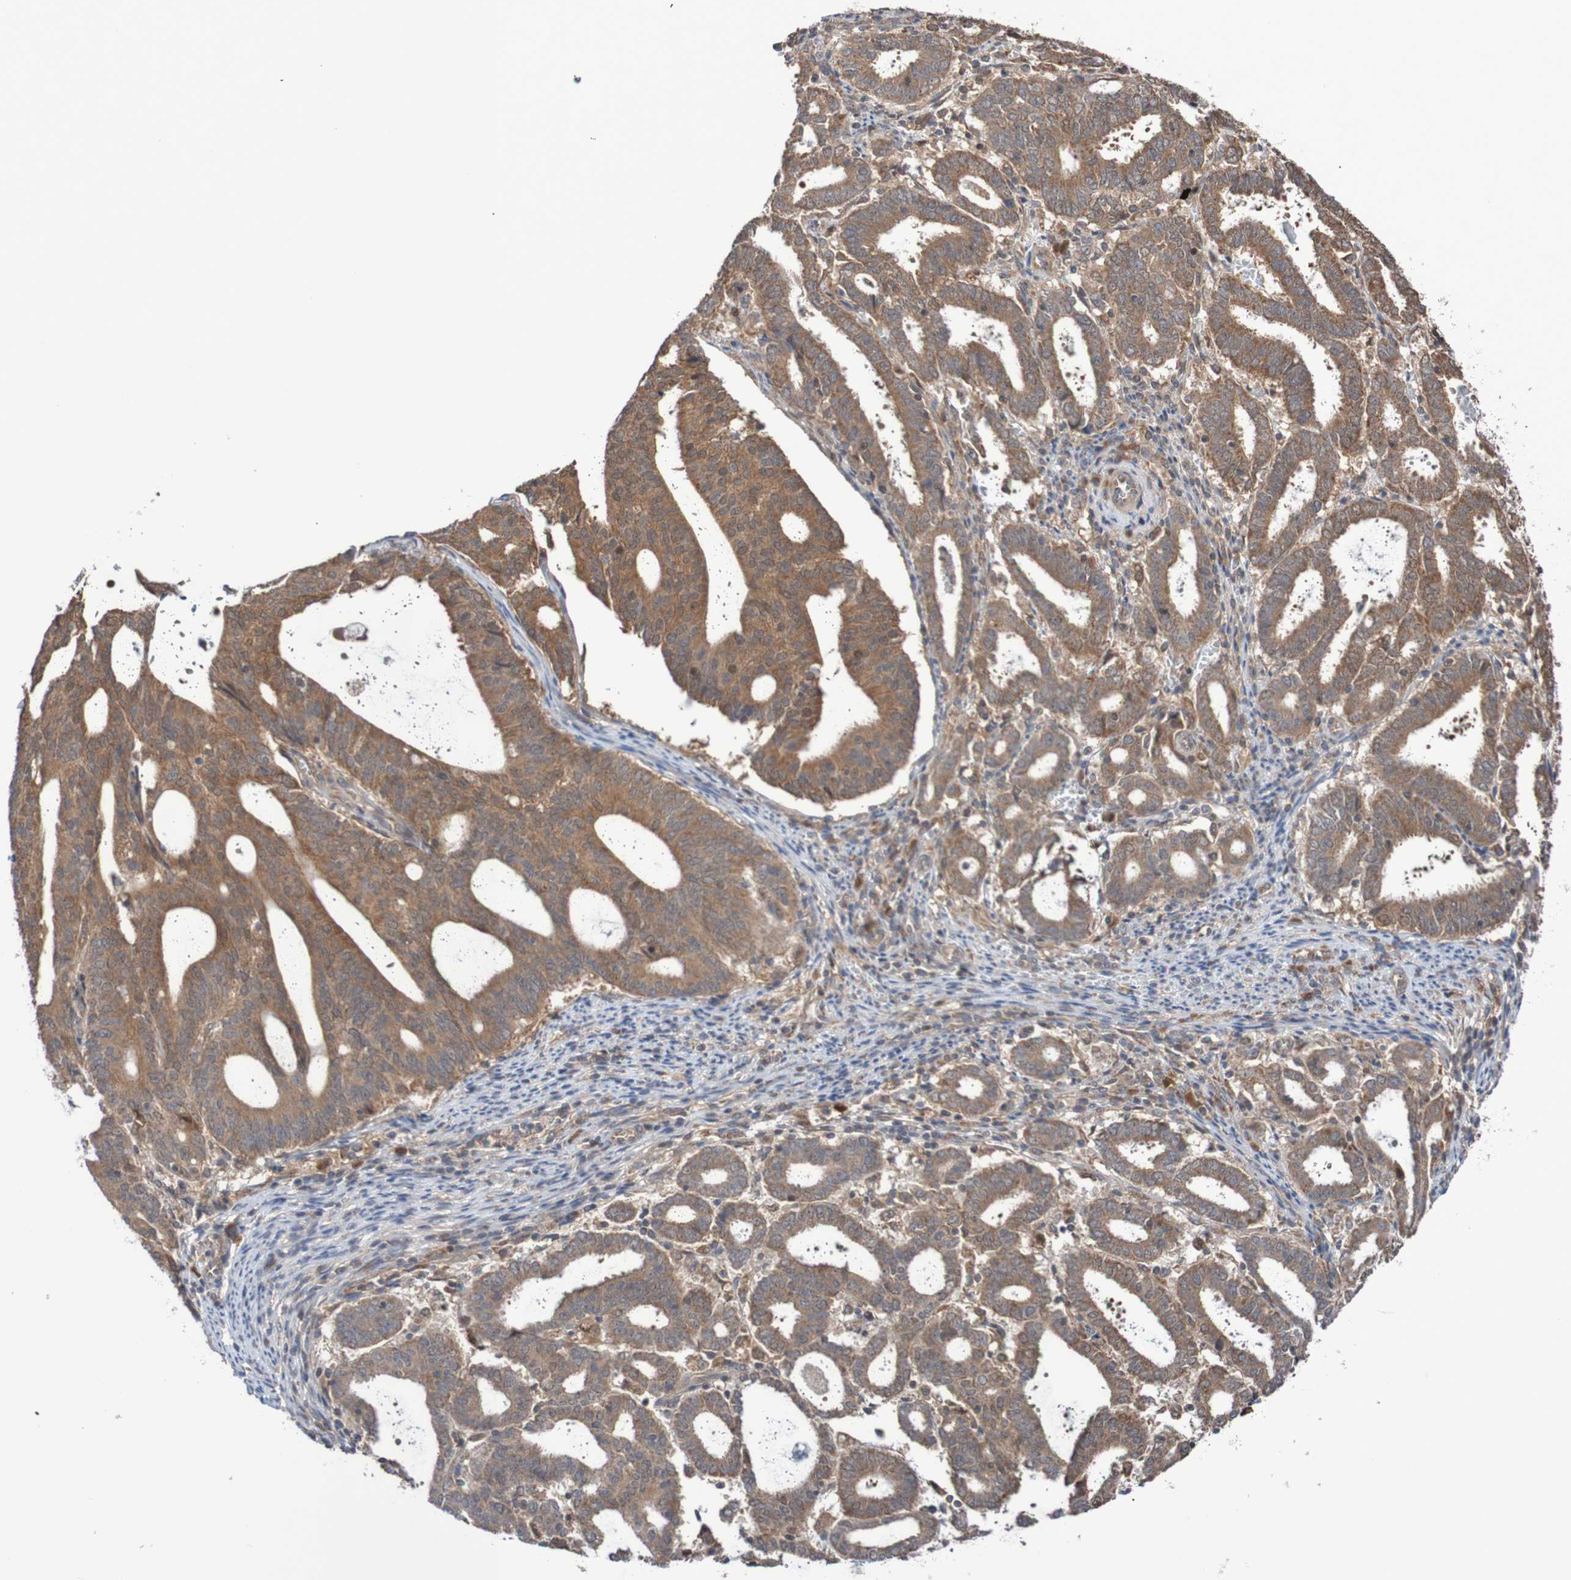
{"staining": {"intensity": "moderate", "quantity": ">75%", "location": "cytoplasmic/membranous"}, "tissue": "endometrial cancer", "cell_type": "Tumor cells", "image_type": "cancer", "snomed": [{"axis": "morphology", "description": "Adenocarcinoma, NOS"}, {"axis": "topography", "description": "Uterus"}], "caption": "Adenocarcinoma (endometrial) stained with a protein marker displays moderate staining in tumor cells.", "gene": "PHPT1", "patient": {"sex": "female", "age": 83}}